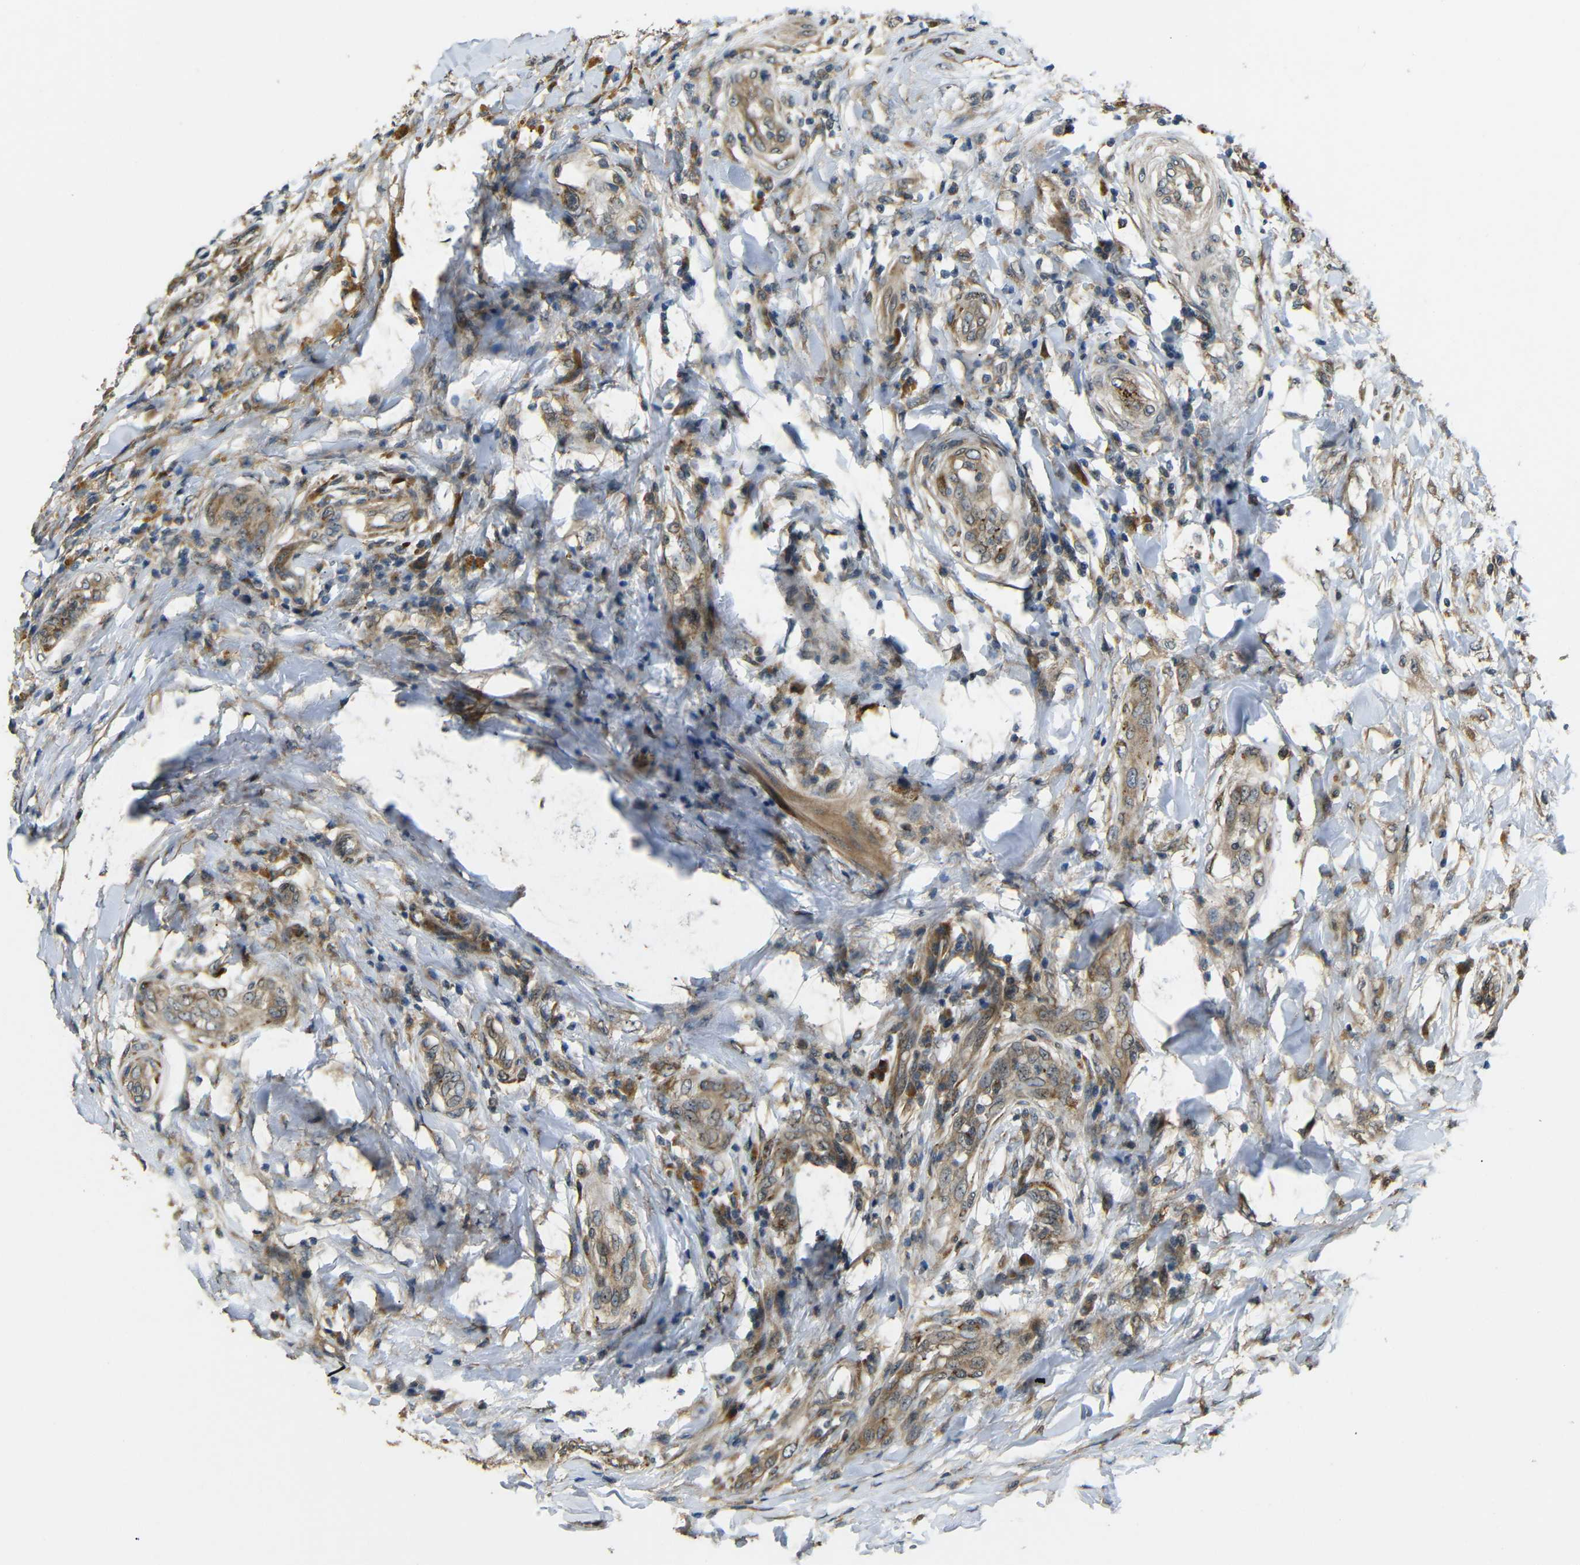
{"staining": {"intensity": "moderate", "quantity": ">75%", "location": "cytoplasmic/membranous"}, "tissue": "testis cancer", "cell_type": "Tumor cells", "image_type": "cancer", "snomed": [{"axis": "morphology", "description": "Seminoma, NOS"}, {"axis": "topography", "description": "Testis"}], "caption": "Immunohistochemistry (DAB) staining of testis seminoma displays moderate cytoplasmic/membranous protein positivity in approximately >75% of tumor cells.", "gene": "EPHB2", "patient": {"sex": "male", "age": 59}}